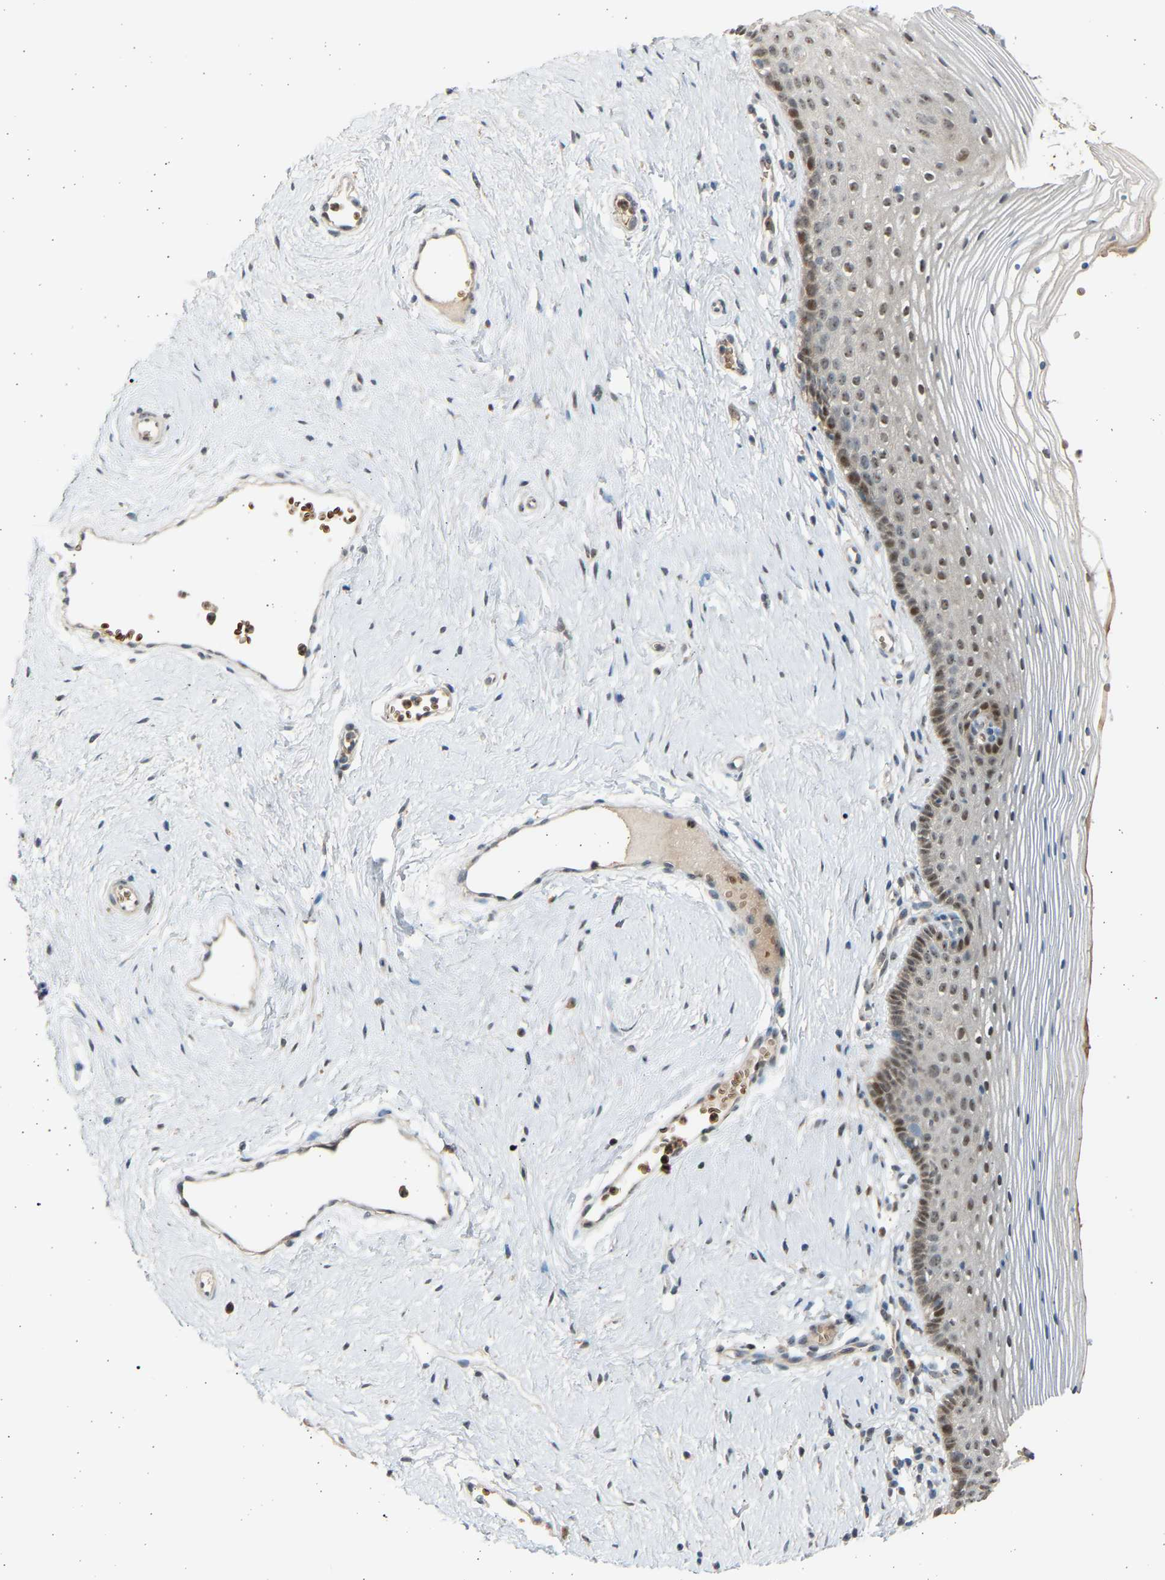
{"staining": {"intensity": "moderate", "quantity": "<25%", "location": "nuclear"}, "tissue": "vagina", "cell_type": "Squamous epithelial cells", "image_type": "normal", "snomed": [{"axis": "morphology", "description": "Normal tissue, NOS"}, {"axis": "topography", "description": "Vagina"}], "caption": "The photomicrograph demonstrates staining of benign vagina, revealing moderate nuclear protein staining (brown color) within squamous epithelial cells.", "gene": "BIRC2", "patient": {"sex": "female", "age": 32}}